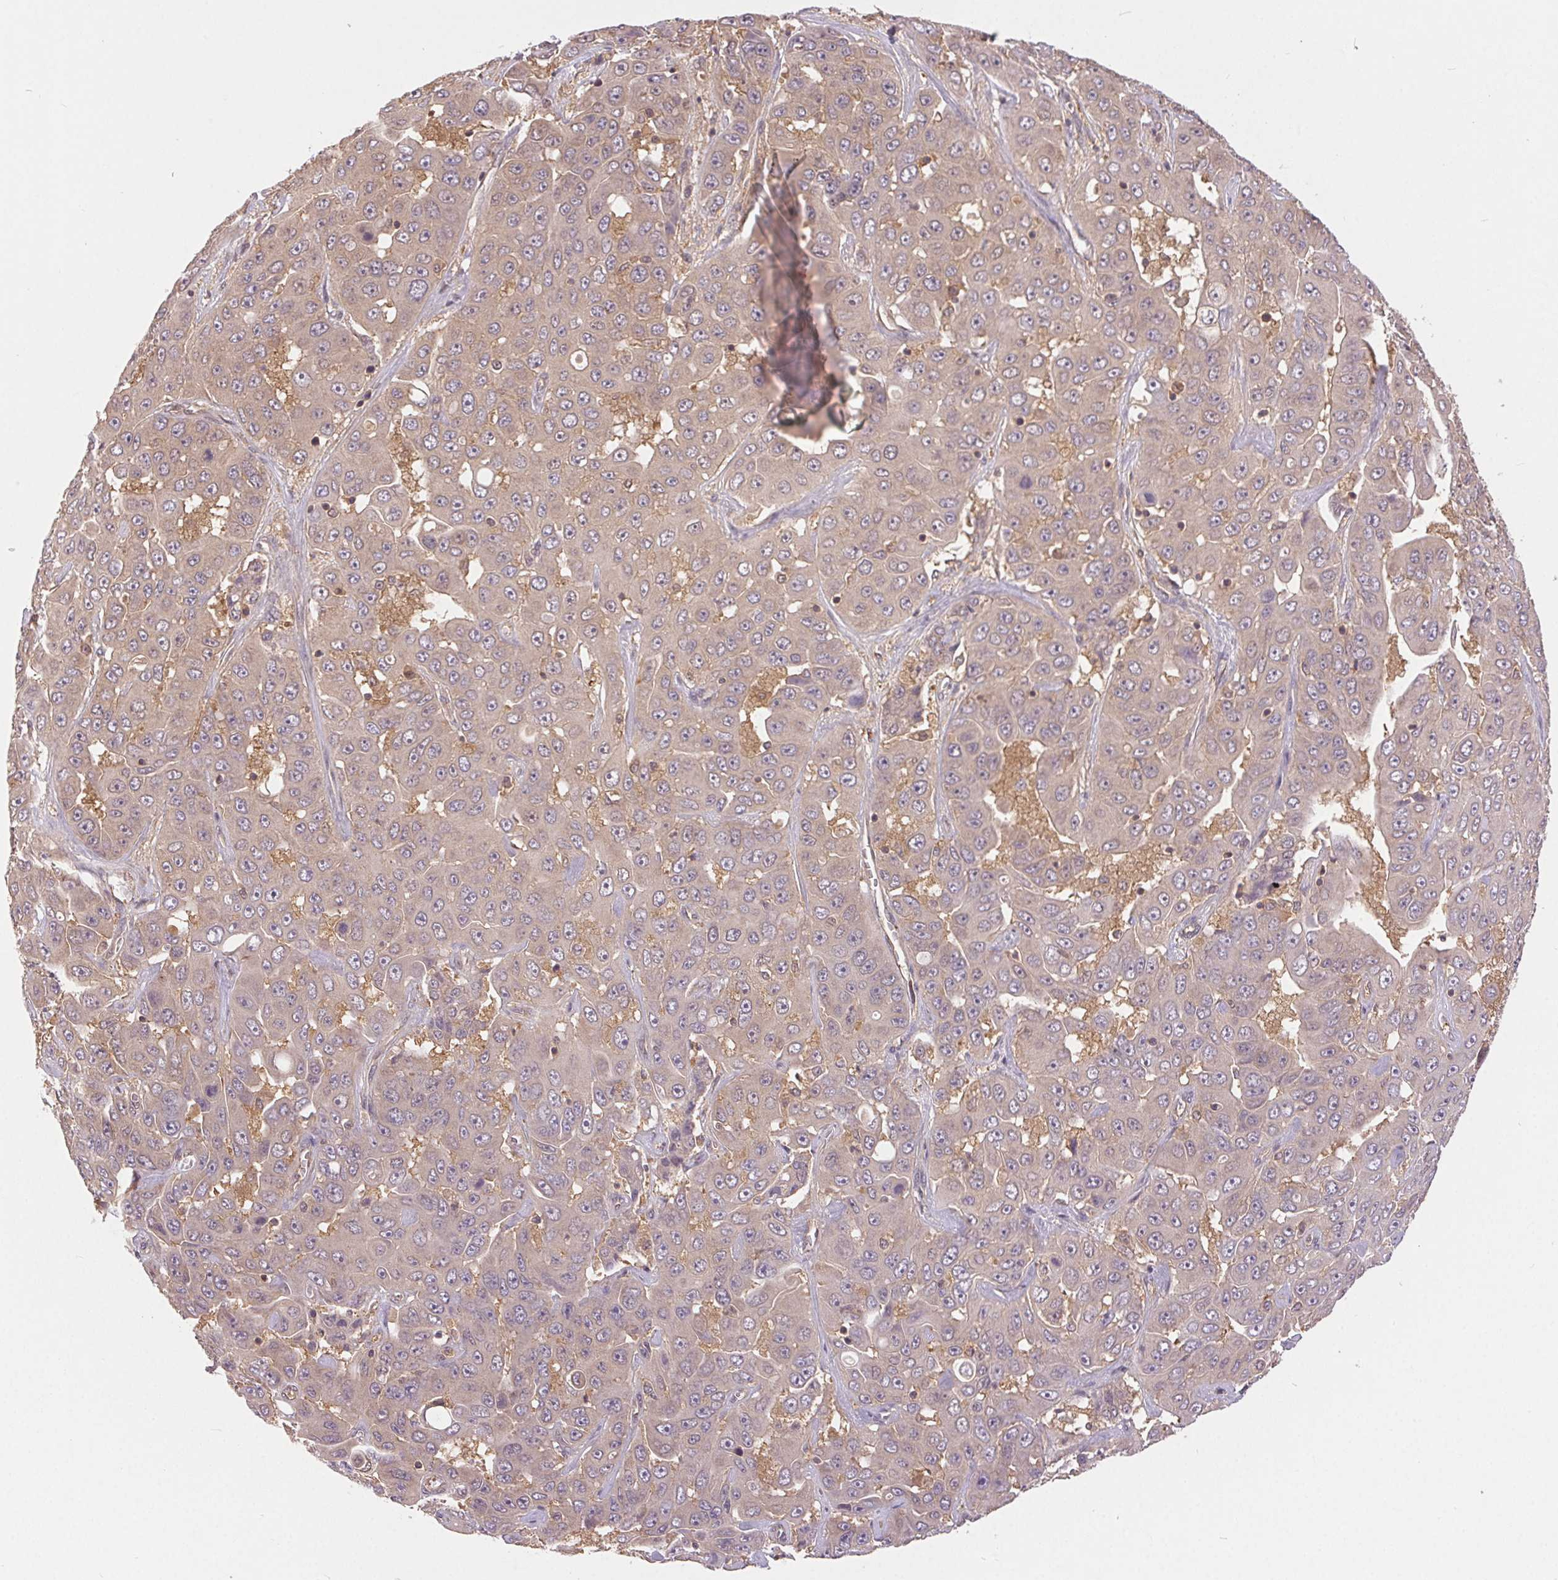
{"staining": {"intensity": "negative", "quantity": "none", "location": "none"}, "tissue": "liver cancer", "cell_type": "Tumor cells", "image_type": "cancer", "snomed": [{"axis": "morphology", "description": "Cholangiocarcinoma"}, {"axis": "topography", "description": "Liver"}], "caption": "Liver cholangiocarcinoma was stained to show a protein in brown. There is no significant positivity in tumor cells. (DAB IHC, high magnification).", "gene": "GDI2", "patient": {"sex": "female", "age": 52}}